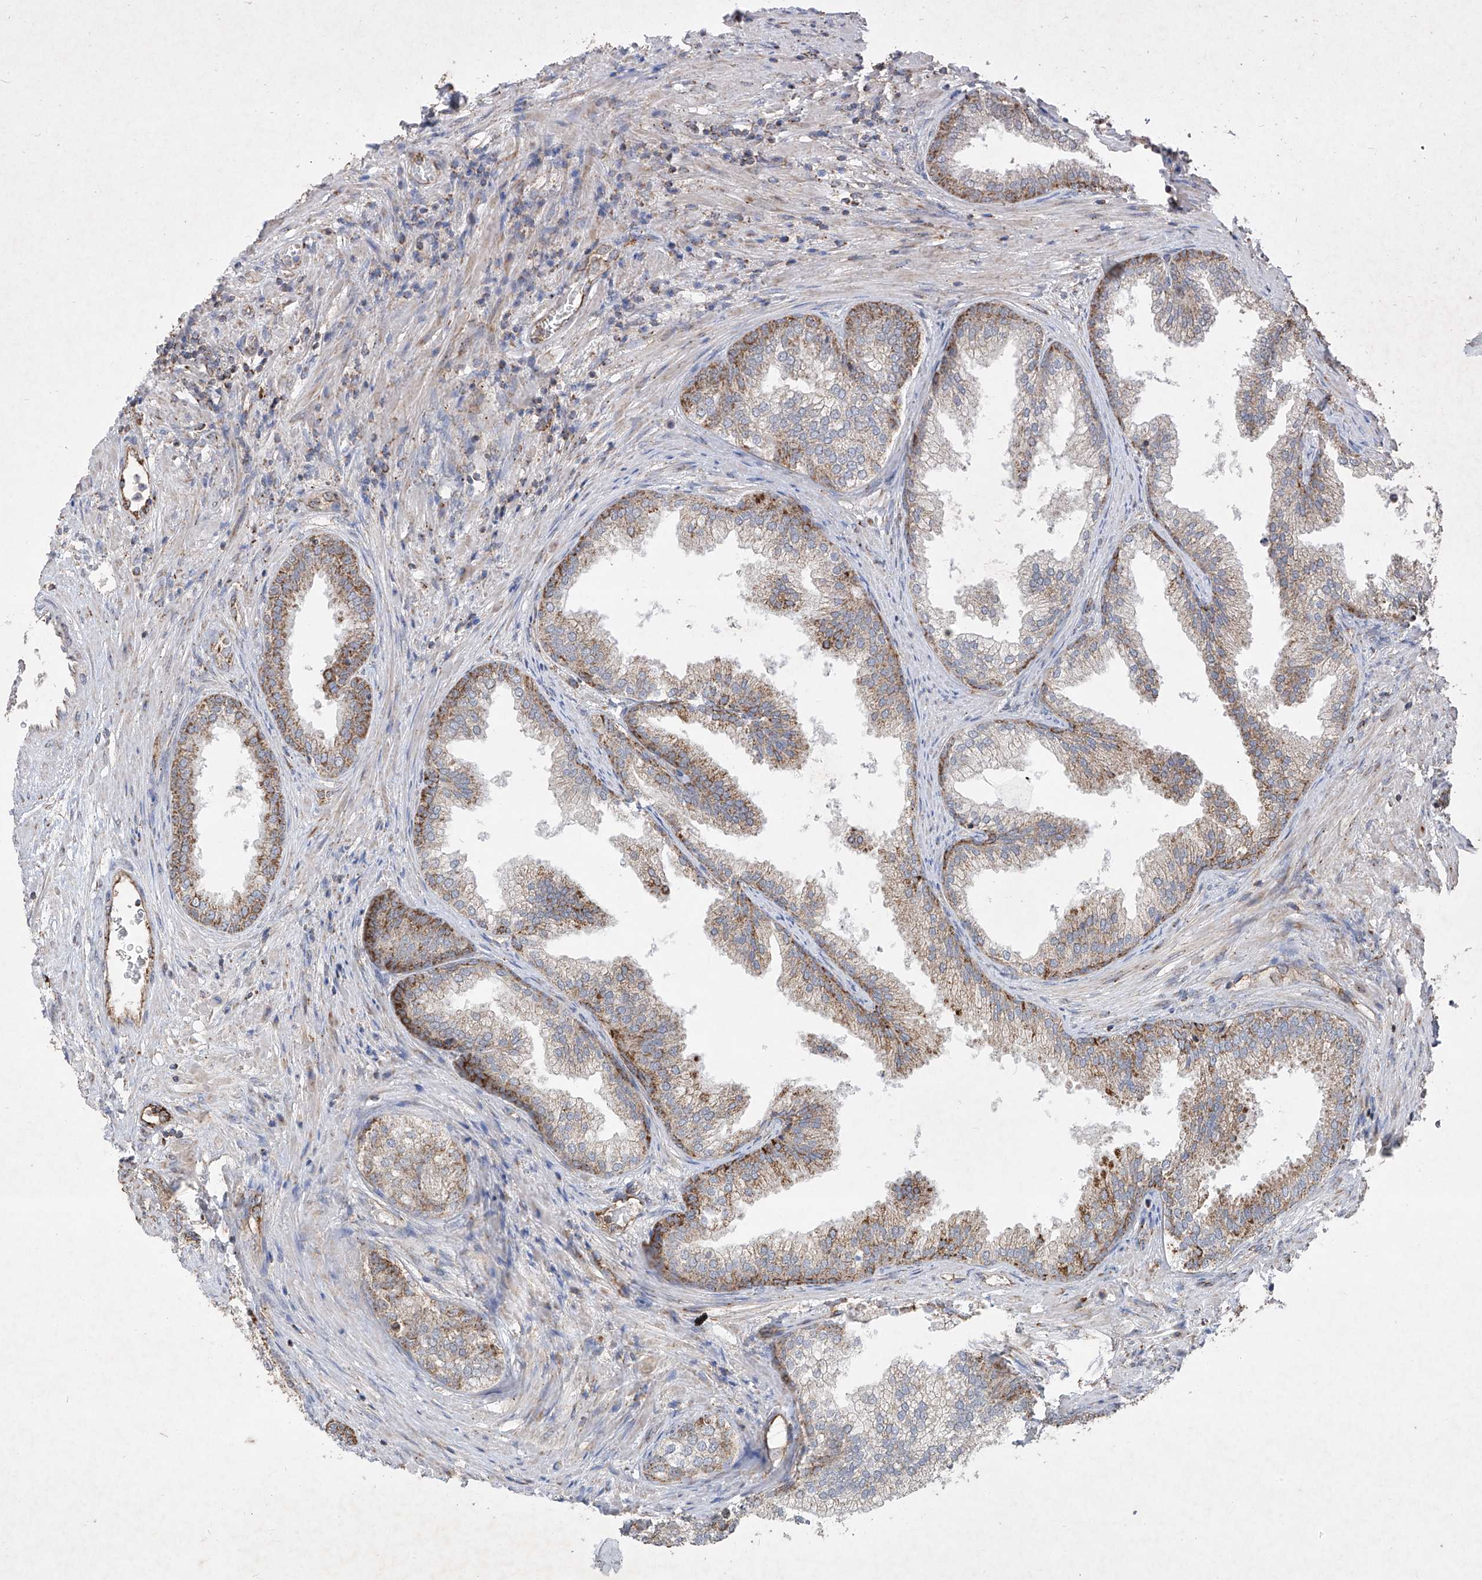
{"staining": {"intensity": "moderate", "quantity": ">75%", "location": "cytoplasmic/membranous"}, "tissue": "prostate", "cell_type": "Glandular cells", "image_type": "normal", "snomed": [{"axis": "morphology", "description": "Normal tissue, NOS"}, {"axis": "topography", "description": "Prostate"}], "caption": "Human prostate stained for a protein (brown) exhibits moderate cytoplasmic/membranous positive expression in approximately >75% of glandular cells.", "gene": "UQCC1", "patient": {"sex": "male", "age": 76}}